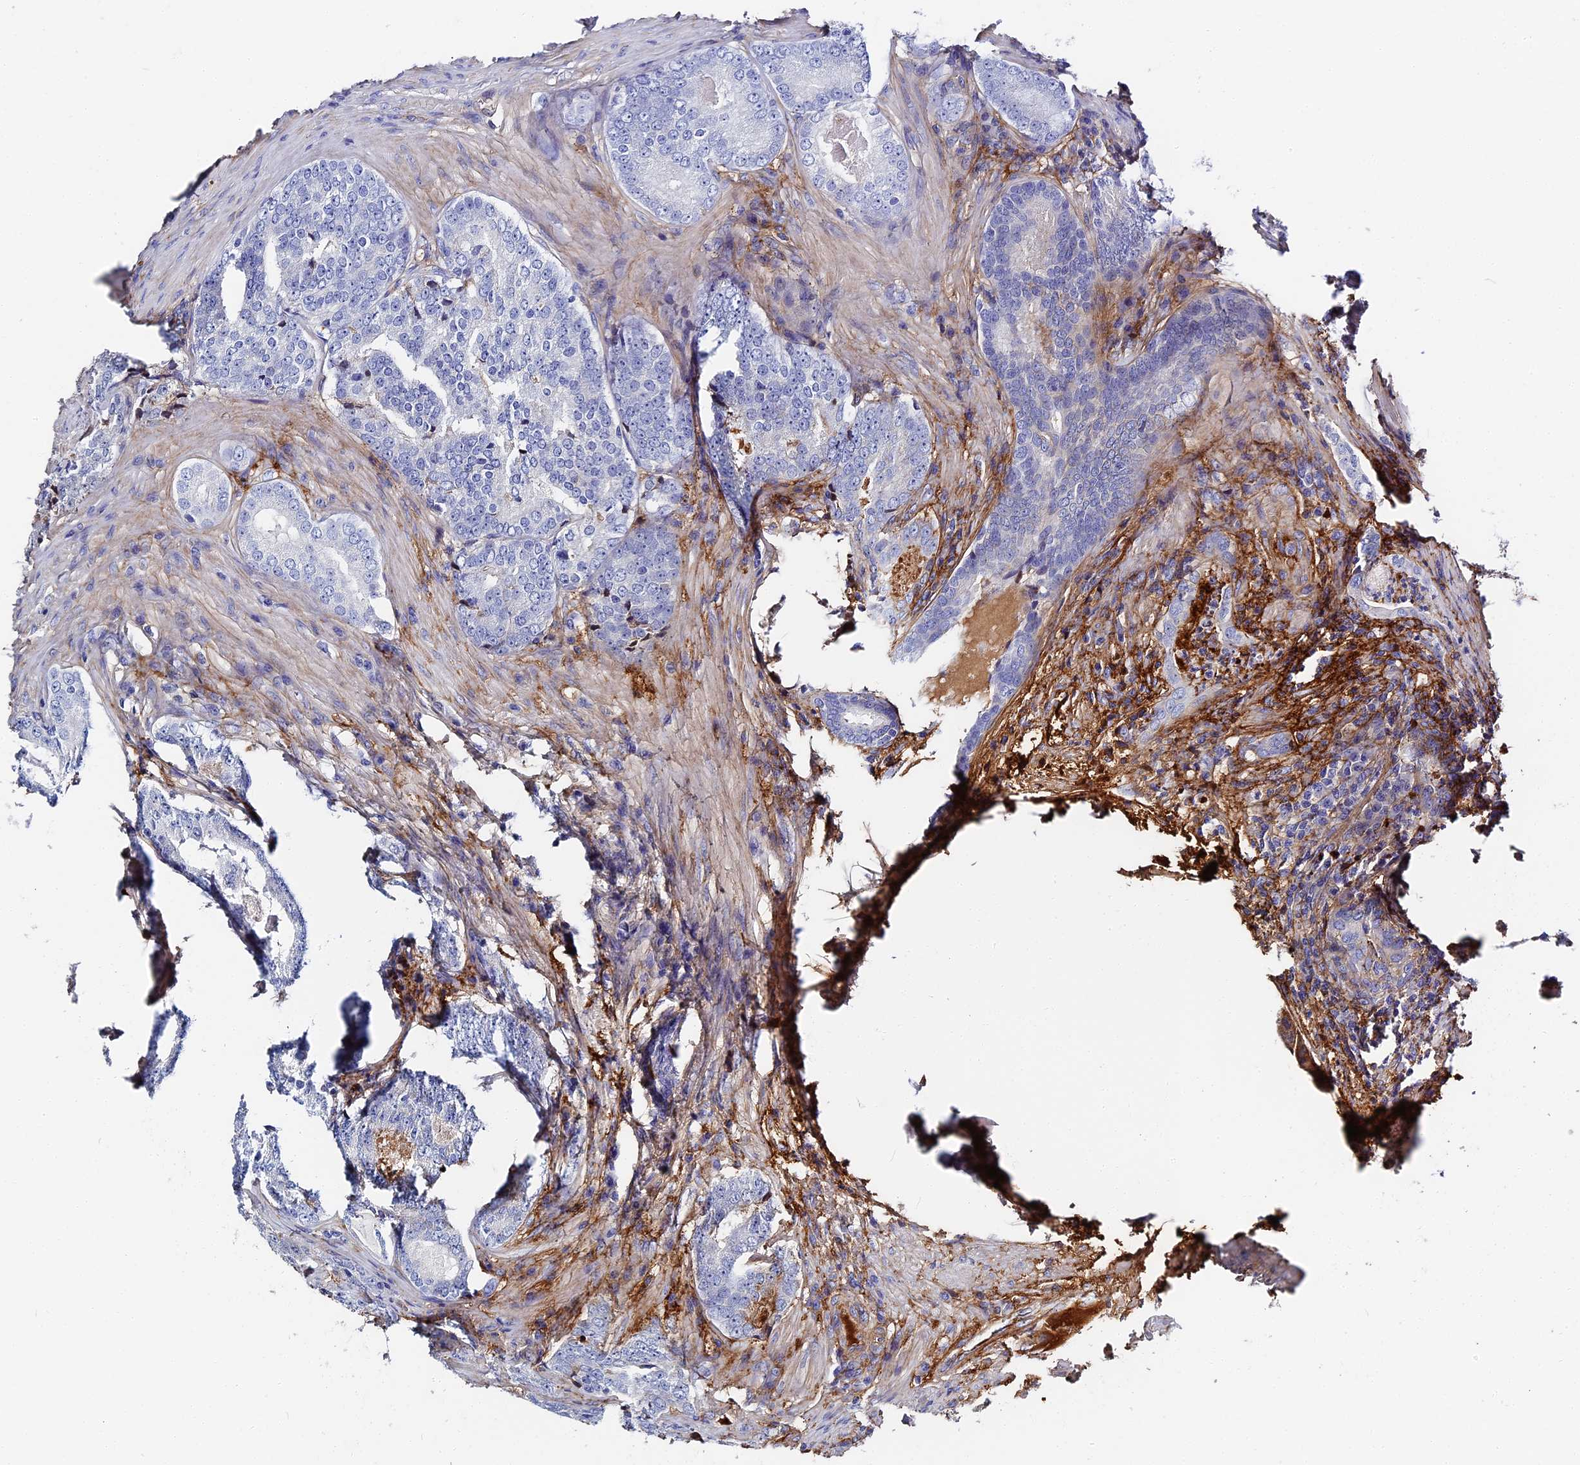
{"staining": {"intensity": "negative", "quantity": "none", "location": "none"}, "tissue": "prostate cancer", "cell_type": "Tumor cells", "image_type": "cancer", "snomed": [{"axis": "morphology", "description": "Adenocarcinoma, Low grade"}, {"axis": "topography", "description": "Prostate"}], "caption": "A micrograph of human prostate cancer is negative for staining in tumor cells.", "gene": "ITIH1", "patient": {"sex": "male", "age": 68}}